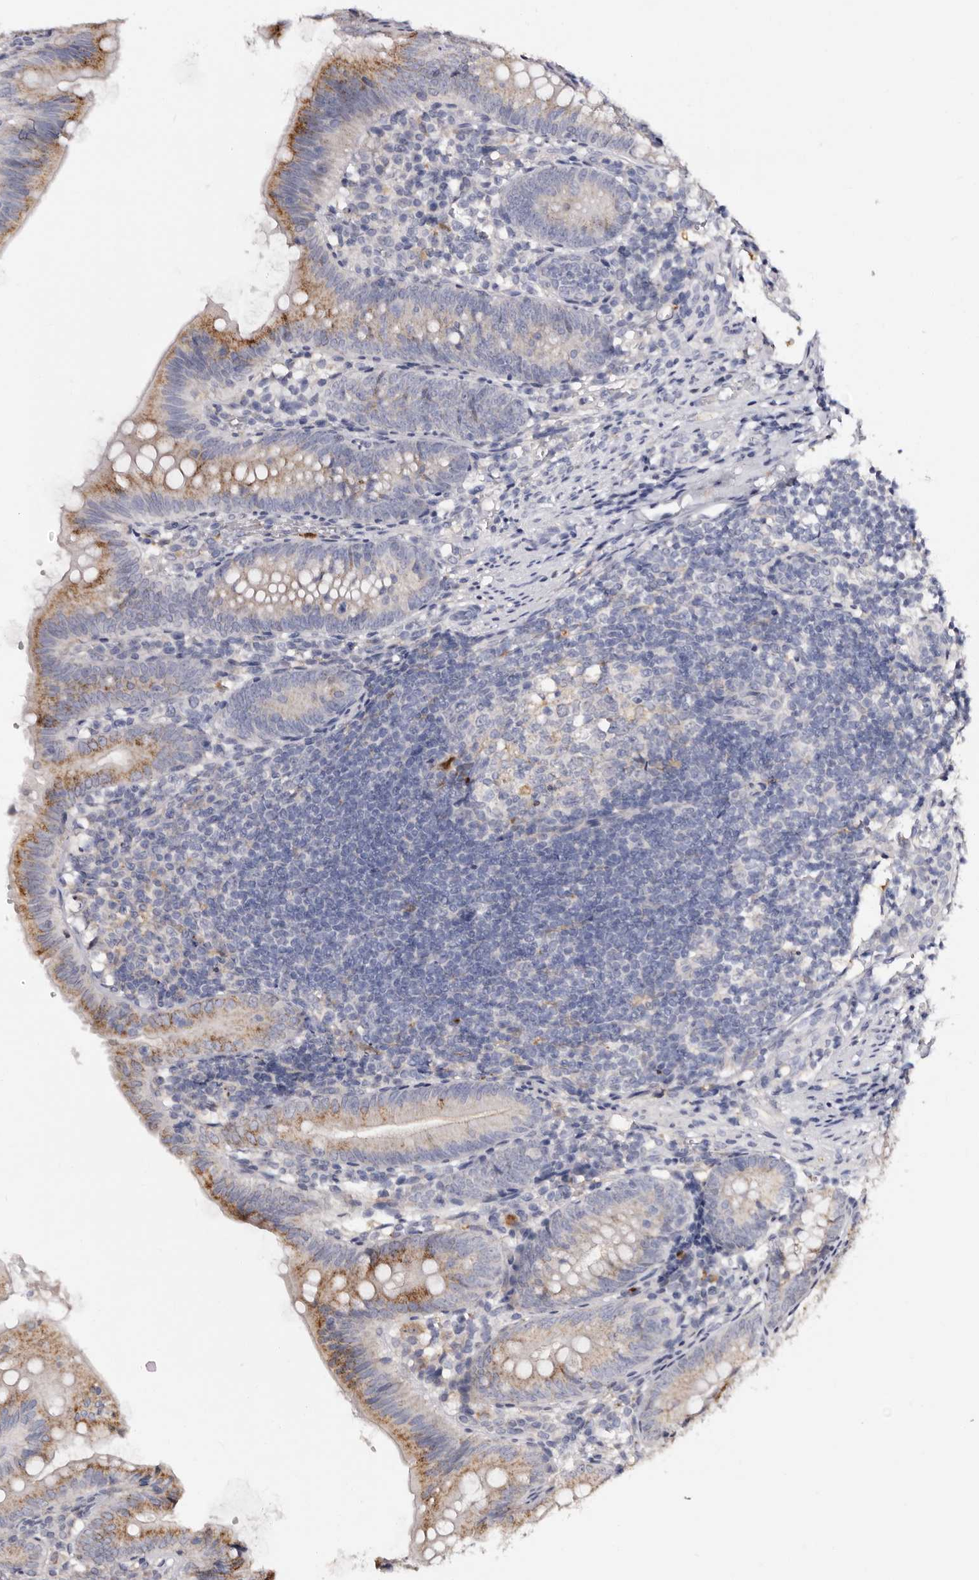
{"staining": {"intensity": "moderate", "quantity": "25%-75%", "location": "cytoplasmic/membranous"}, "tissue": "appendix", "cell_type": "Glandular cells", "image_type": "normal", "snomed": [{"axis": "morphology", "description": "Normal tissue, NOS"}, {"axis": "topography", "description": "Appendix"}], "caption": "Immunohistochemistry histopathology image of benign appendix: appendix stained using immunohistochemistry (IHC) exhibits medium levels of moderate protein expression localized specifically in the cytoplasmic/membranous of glandular cells, appearing as a cytoplasmic/membranous brown color.", "gene": "PTAFR", "patient": {"sex": "male", "age": 1}}